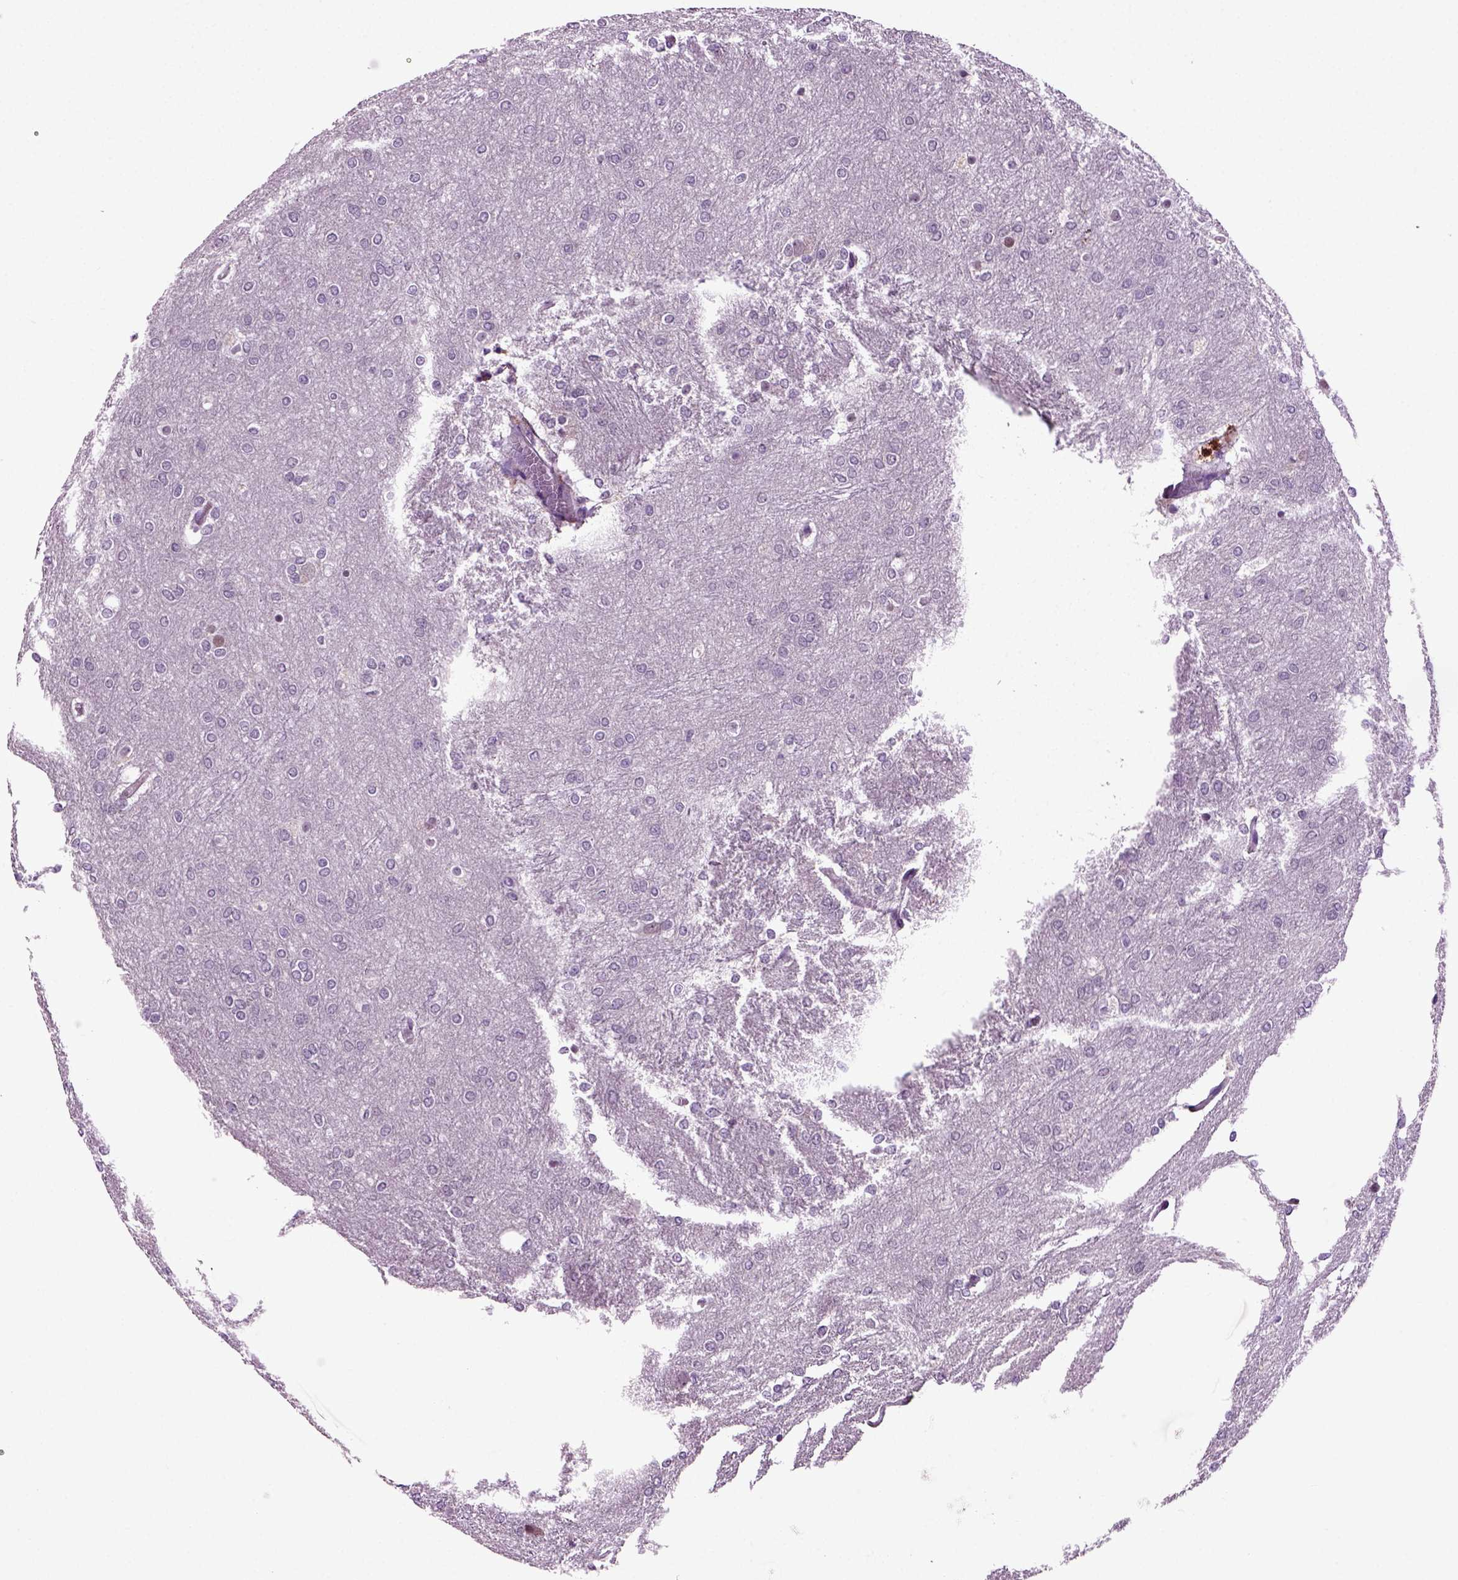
{"staining": {"intensity": "negative", "quantity": "none", "location": "none"}, "tissue": "glioma", "cell_type": "Tumor cells", "image_type": "cancer", "snomed": [{"axis": "morphology", "description": "Glioma, malignant, High grade"}, {"axis": "topography", "description": "Brain"}], "caption": "A photomicrograph of human malignant high-grade glioma is negative for staining in tumor cells.", "gene": "SPATA17", "patient": {"sex": "female", "age": 61}}